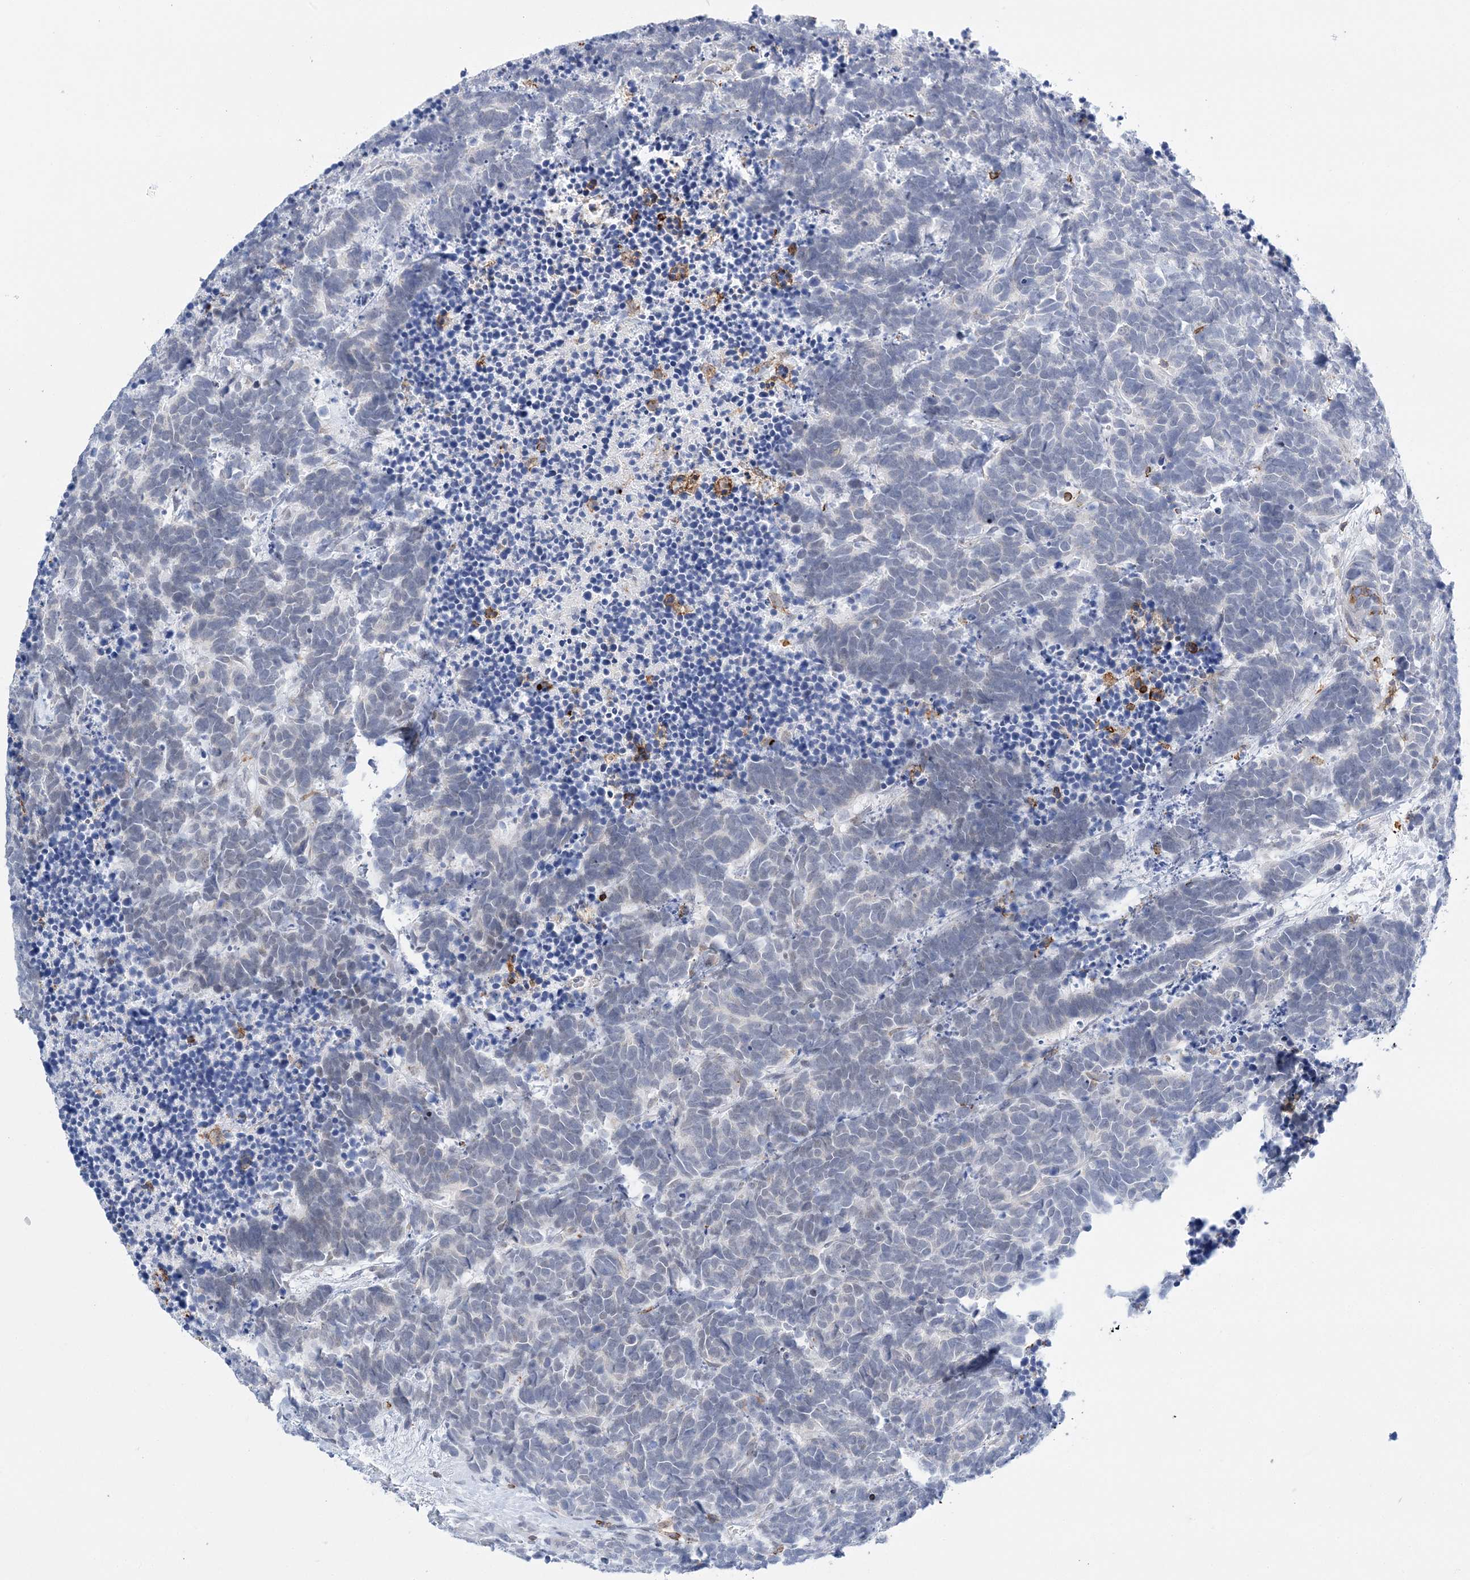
{"staining": {"intensity": "negative", "quantity": "none", "location": "none"}, "tissue": "carcinoid", "cell_type": "Tumor cells", "image_type": "cancer", "snomed": [{"axis": "morphology", "description": "Carcinoma, NOS"}, {"axis": "morphology", "description": "Carcinoid, malignant, NOS"}, {"axis": "topography", "description": "Urinary bladder"}], "caption": "Micrograph shows no significant protein expression in tumor cells of carcinoid. (Stains: DAB (3,3'-diaminobenzidine) IHC with hematoxylin counter stain, Microscopy: brightfield microscopy at high magnification).", "gene": "PRMT9", "patient": {"sex": "male", "age": 57}}